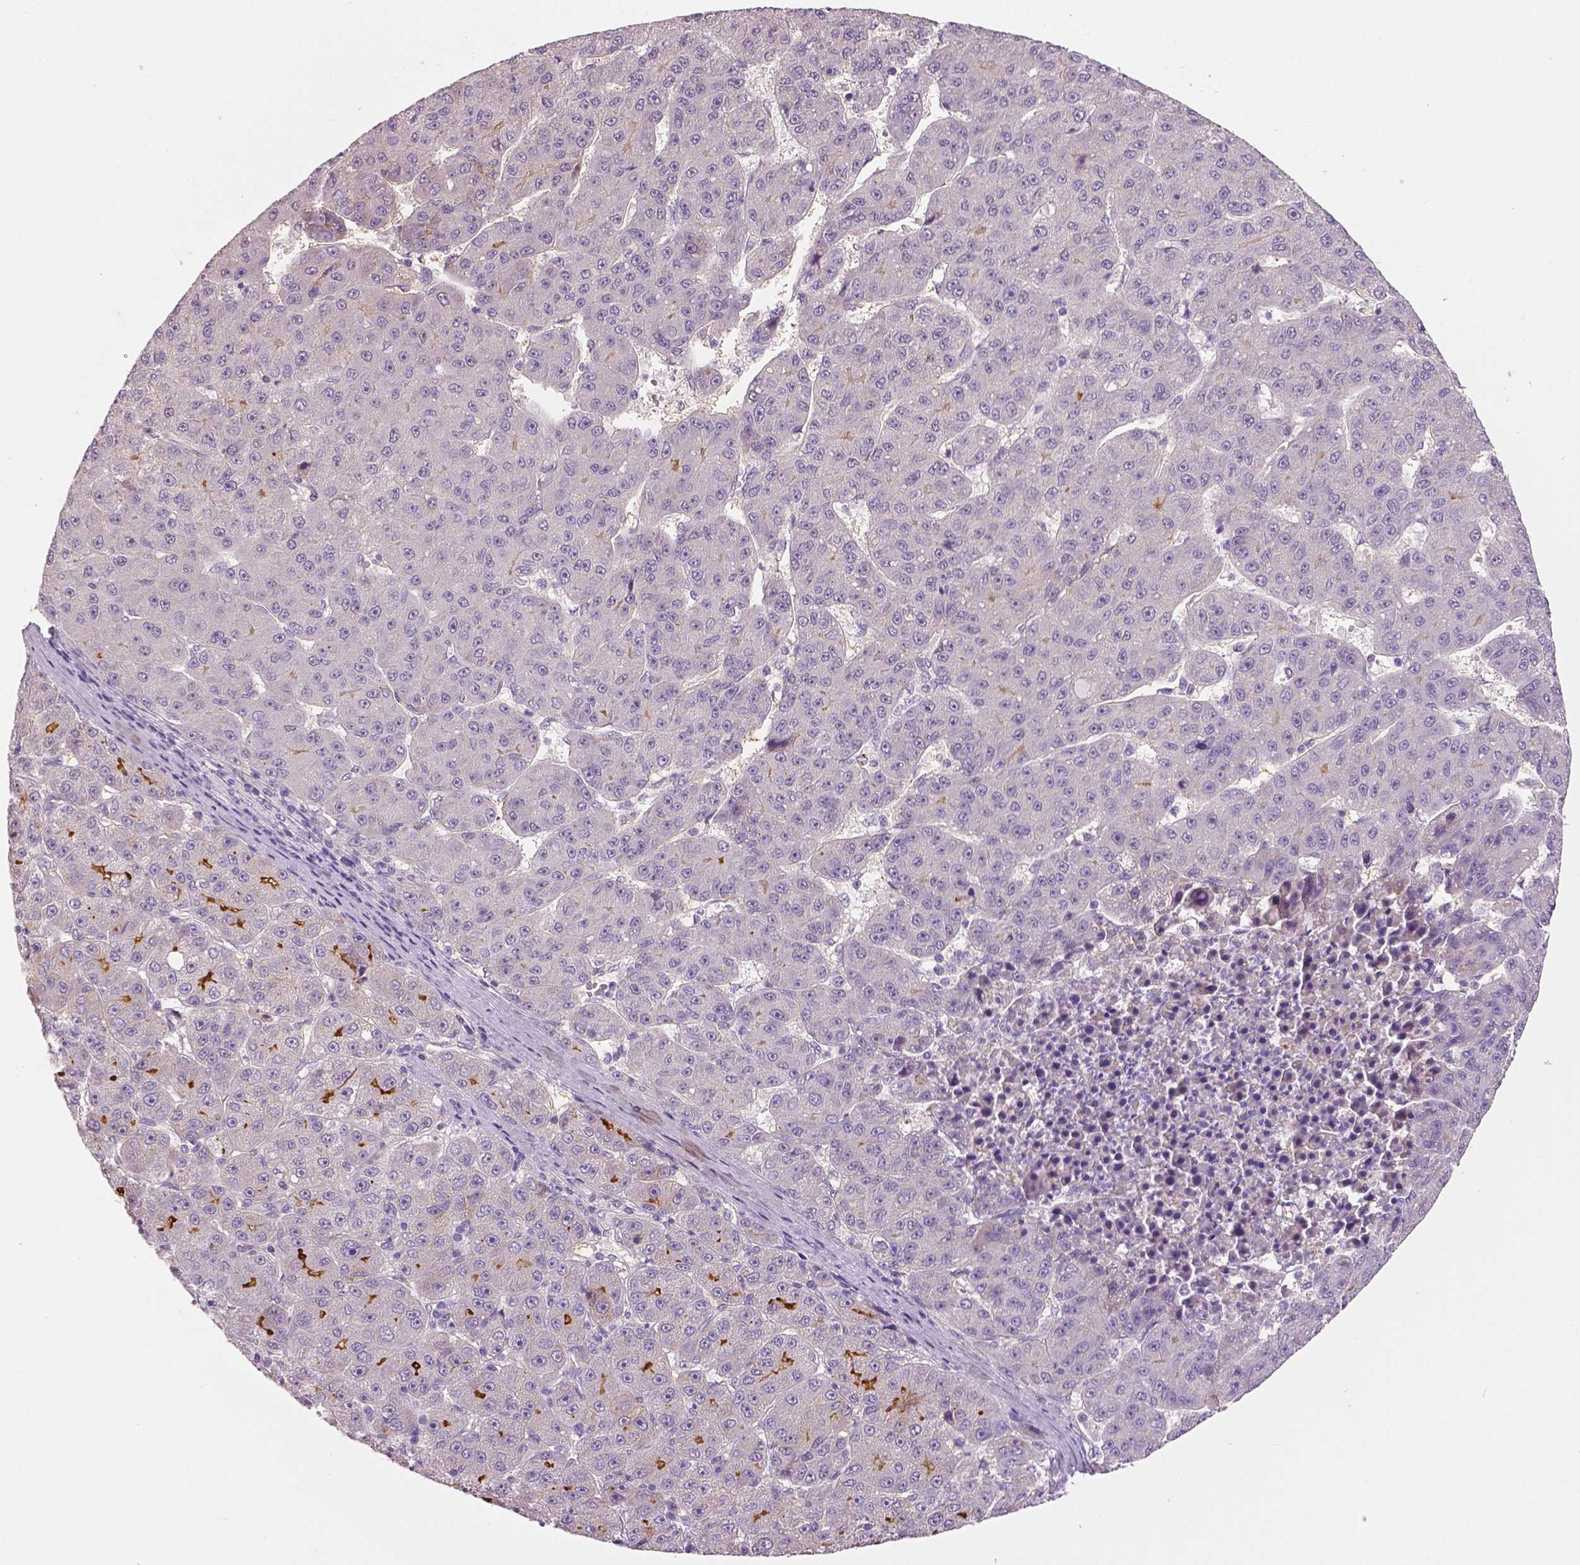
{"staining": {"intensity": "negative", "quantity": "none", "location": "none"}, "tissue": "liver cancer", "cell_type": "Tumor cells", "image_type": "cancer", "snomed": [{"axis": "morphology", "description": "Carcinoma, Hepatocellular, NOS"}, {"axis": "topography", "description": "Liver"}], "caption": "A high-resolution image shows IHC staining of liver cancer (hepatocellular carcinoma), which demonstrates no significant expression in tumor cells. Brightfield microscopy of immunohistochemistry (IHC) stained with DAB (3,3'-diaminobenzidine) (brown) and hematoxylin (blue), captured at high magnification.", "gene": "FOXA1", "patient": {"sex": "male", "age": 67}}